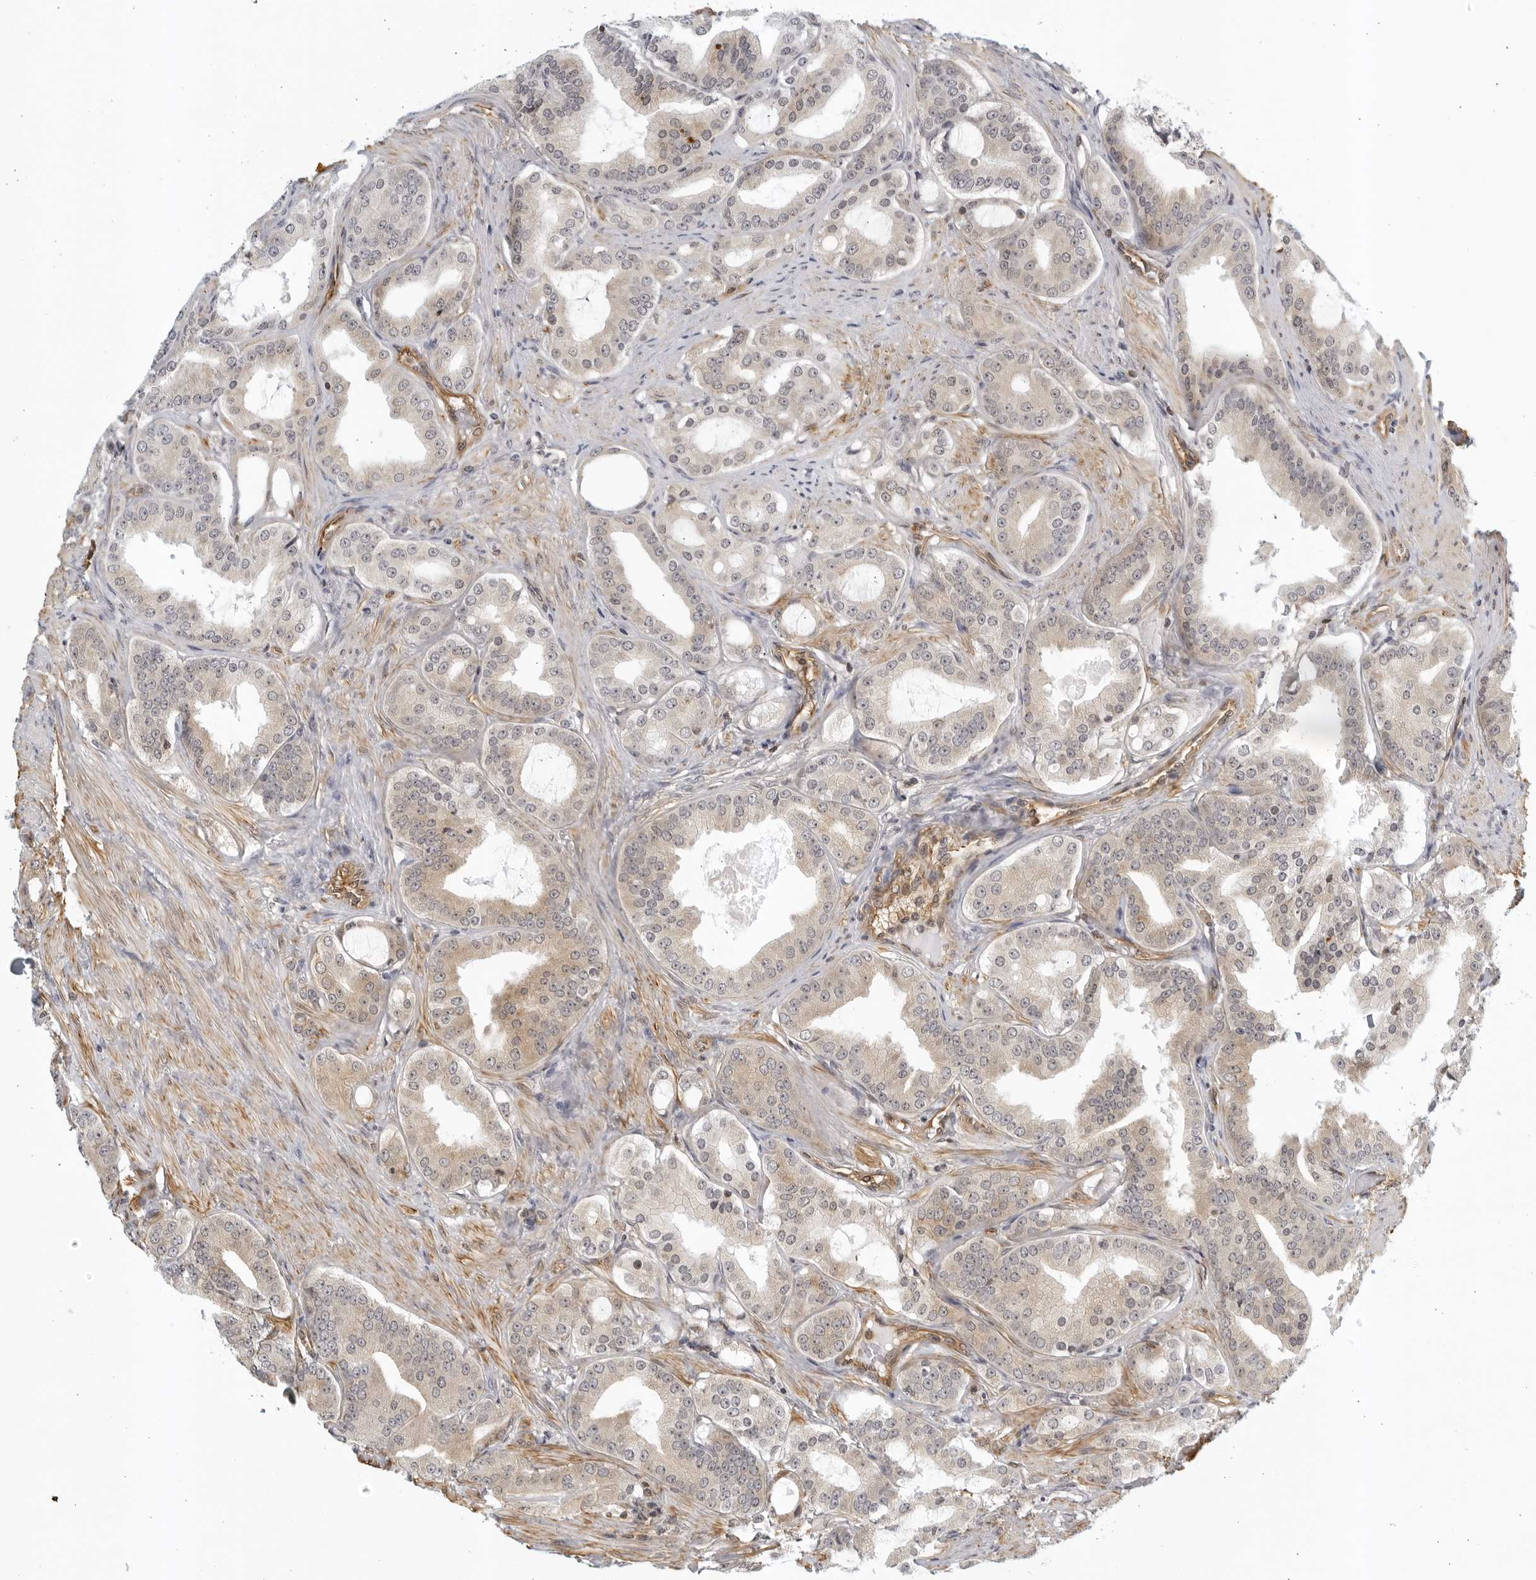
{"staining": {"intensity": "weak", "quantity": "<25%", "location": "cytoplasmic/membranous"}, "tissue": "prostate cancer", "cell_type": "Tumor cells", "image_type": "cancer", "snomed": [{"axis": "morphology", "description": "Adenocarcinoma, High grade"}, {"axis": "topography", "description": "Prostate"}], "caption": "Immunohistochemistry (IHC) of human prostate cancer (high-grade adenocarcinoma) shows no positivity in tumor cells.", "gene": "SERTAD4", "patient": {"sex": "male", "age": 60}}